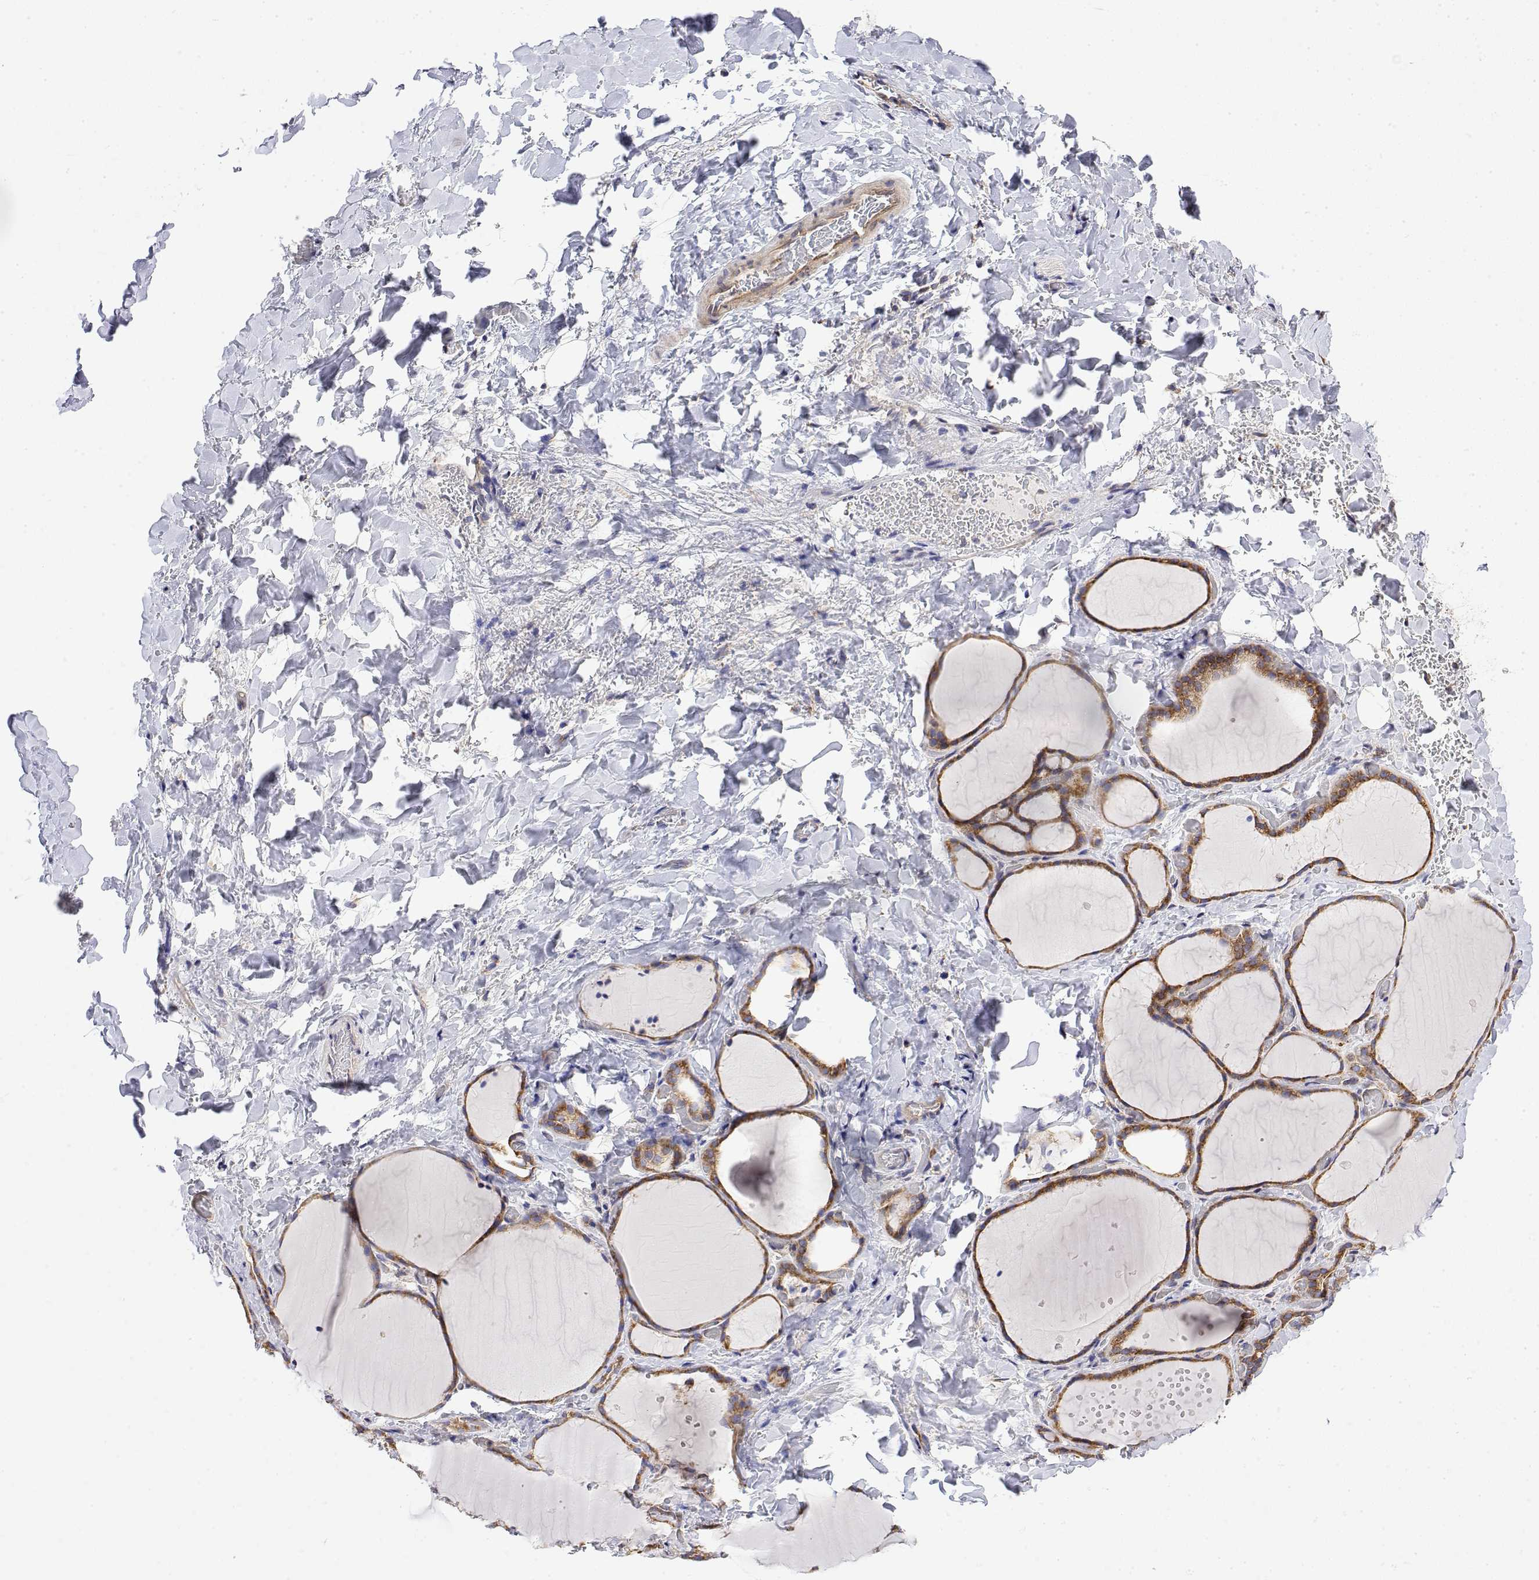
{"staining": {"intensity": "moderate", "quantity": ">75%", "location": "cytoplasmic/membranous"}, "tissue": "thyroid gland", "cell_type": "Glandular cells", "image_type": "normal", "snomed": [{"axis": "morphology", "description": "Normal tissue, NOS"}, {"axis": "topography", "description": "Thyroid gland"}], "caption": "An immunohistochemistry histopathology image of unremarkable tissue is shown. Protein staining in brown labels moderate cytoplasmic/membranous positivity in thyroid gland within glandular cells.", "gene": "EEF1G", "patient": {"sex": "female", "age": 36}}